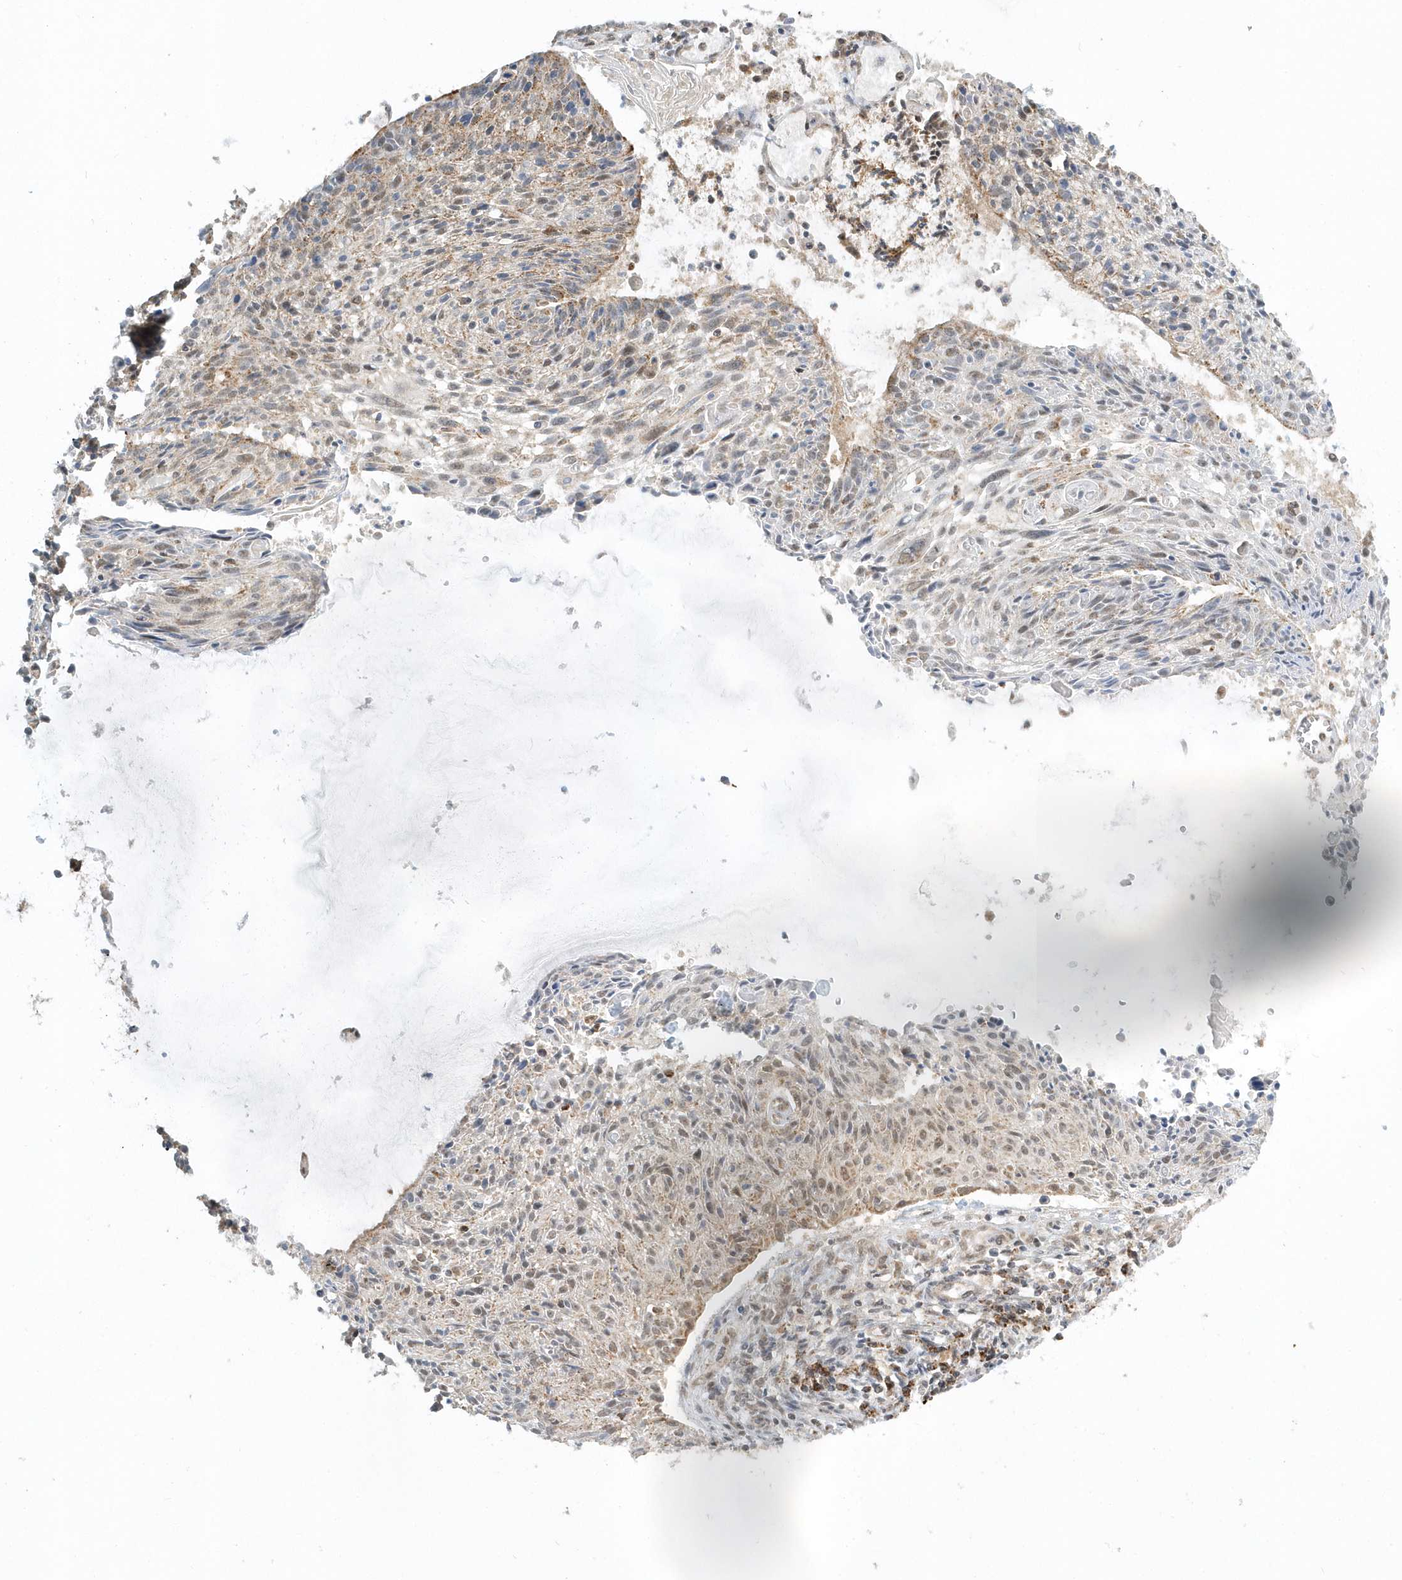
{"staining": {"intensity": "weak", "quantity": "25%-75%", "location": "cytoplasmic/membranous,nuclear"}, "tissue": "cervical cancer", "cell_type": "Tumor cells", "image_type": "cancer", "snomed": [{"axis": "morphology", "description": "Squamous cell carcinoma, NOS"}, {"axis": "topography", "description": "Cervix"}], "caption": "This histopathology image exhibits immunohistochemistry staining of human squamous cell carcinoma (cervical), with low weak cytoplasmic/membranous and nuclear staining in about 25%-75% of tumor cells.", "gene": "PSMD6", "patient": {"sex": "female", "age": 51}}